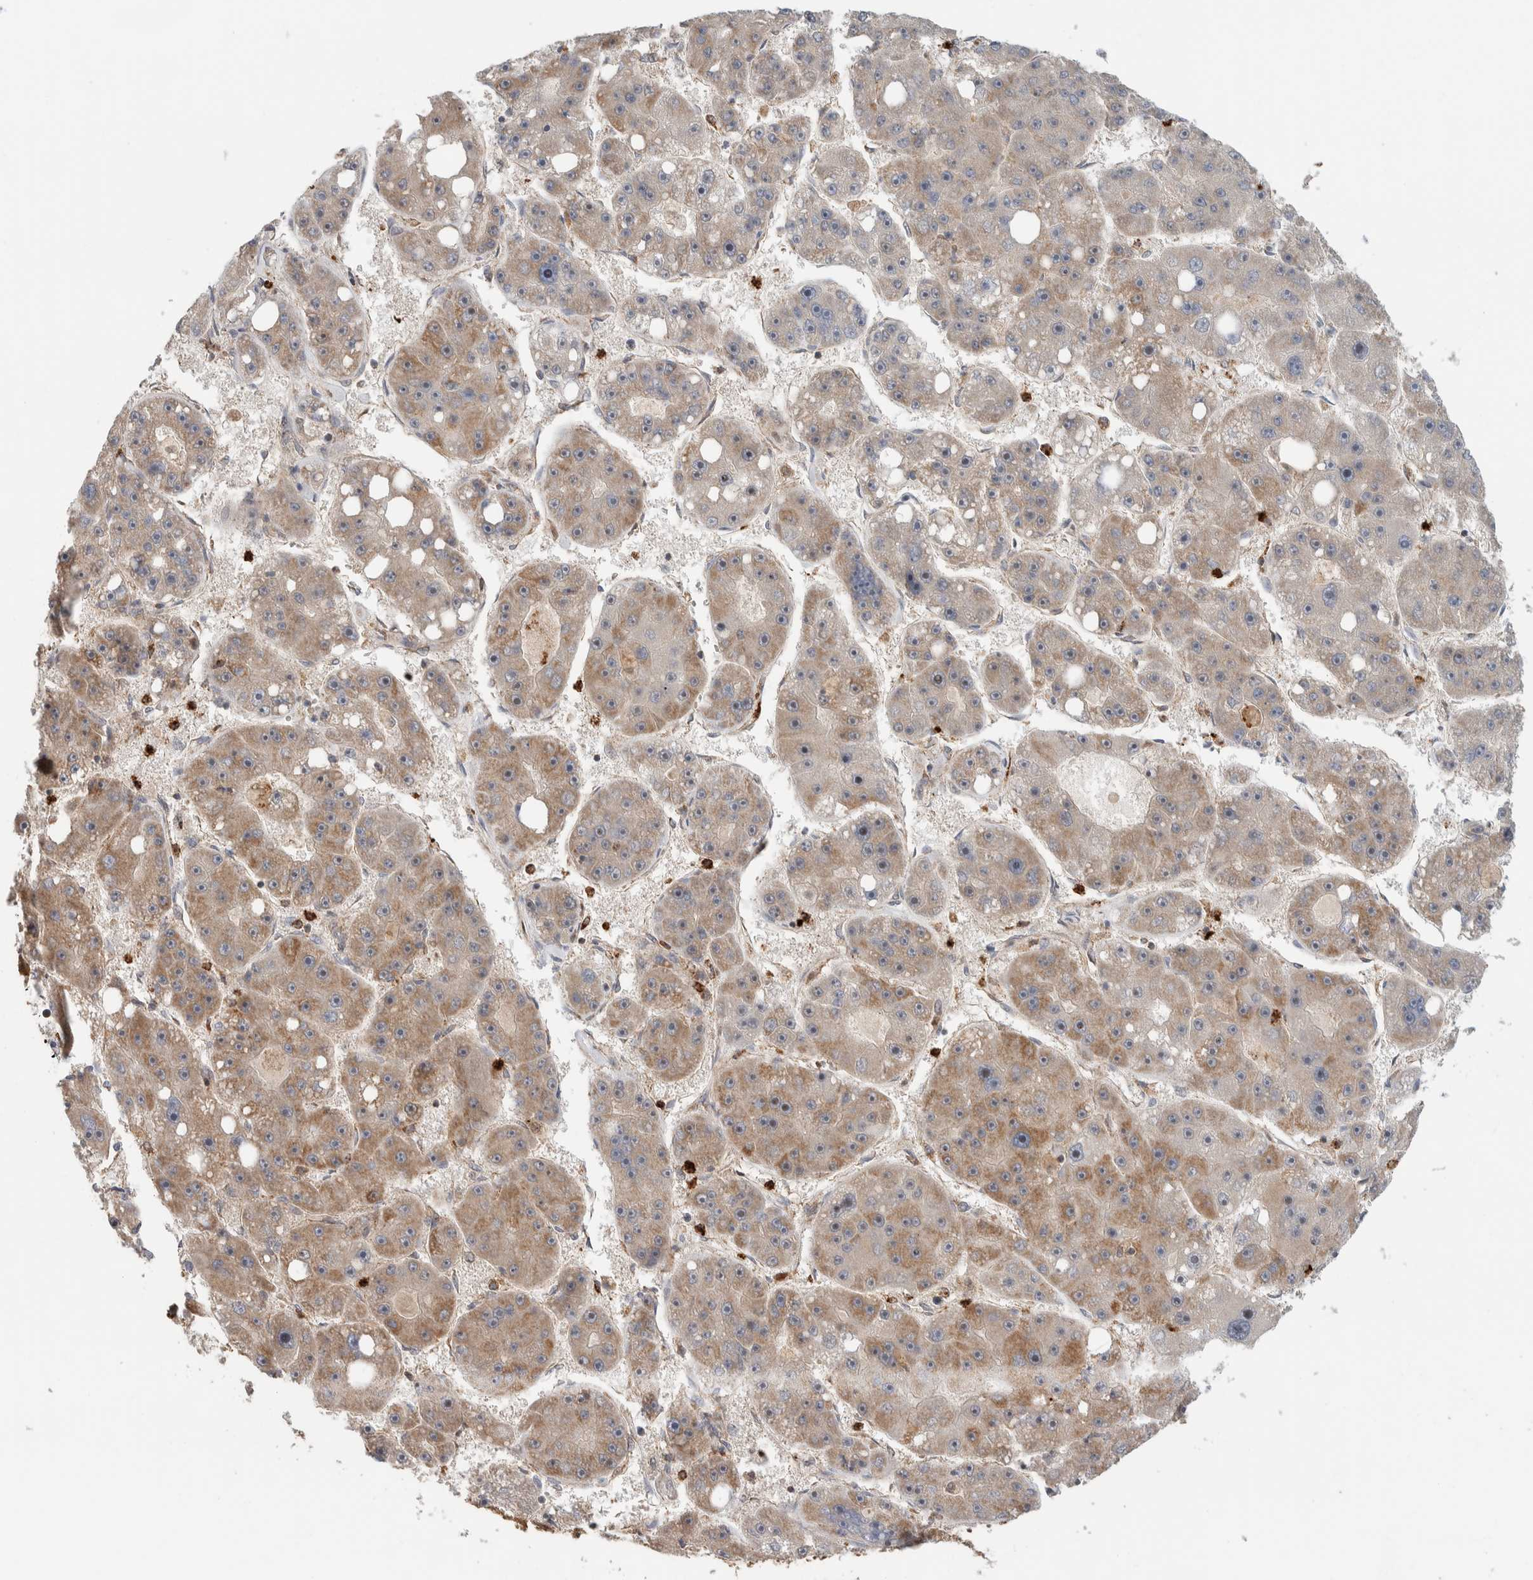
{"staining": {"intensity": "weak", "quantity": ">75%", "location": "cytoplasmic/membranous"}, "tissue": "liver cancer", "cell_type": "Tumor cells", "image_type": "cancer", "snomed": [{"axis": "morphology", "description": "Carcinoma, Hepatocellular, NOS"}, {"axis": "topography", "description": "Liver"}], "caption": "Immunohistochemical staining of human liver cancer exhibits low levels of weak cytoplasmic/membranous protein staining in about >75% of tumor cells.", "gene": "VPS53", "patient": {"sex": "female", "age": 61}}